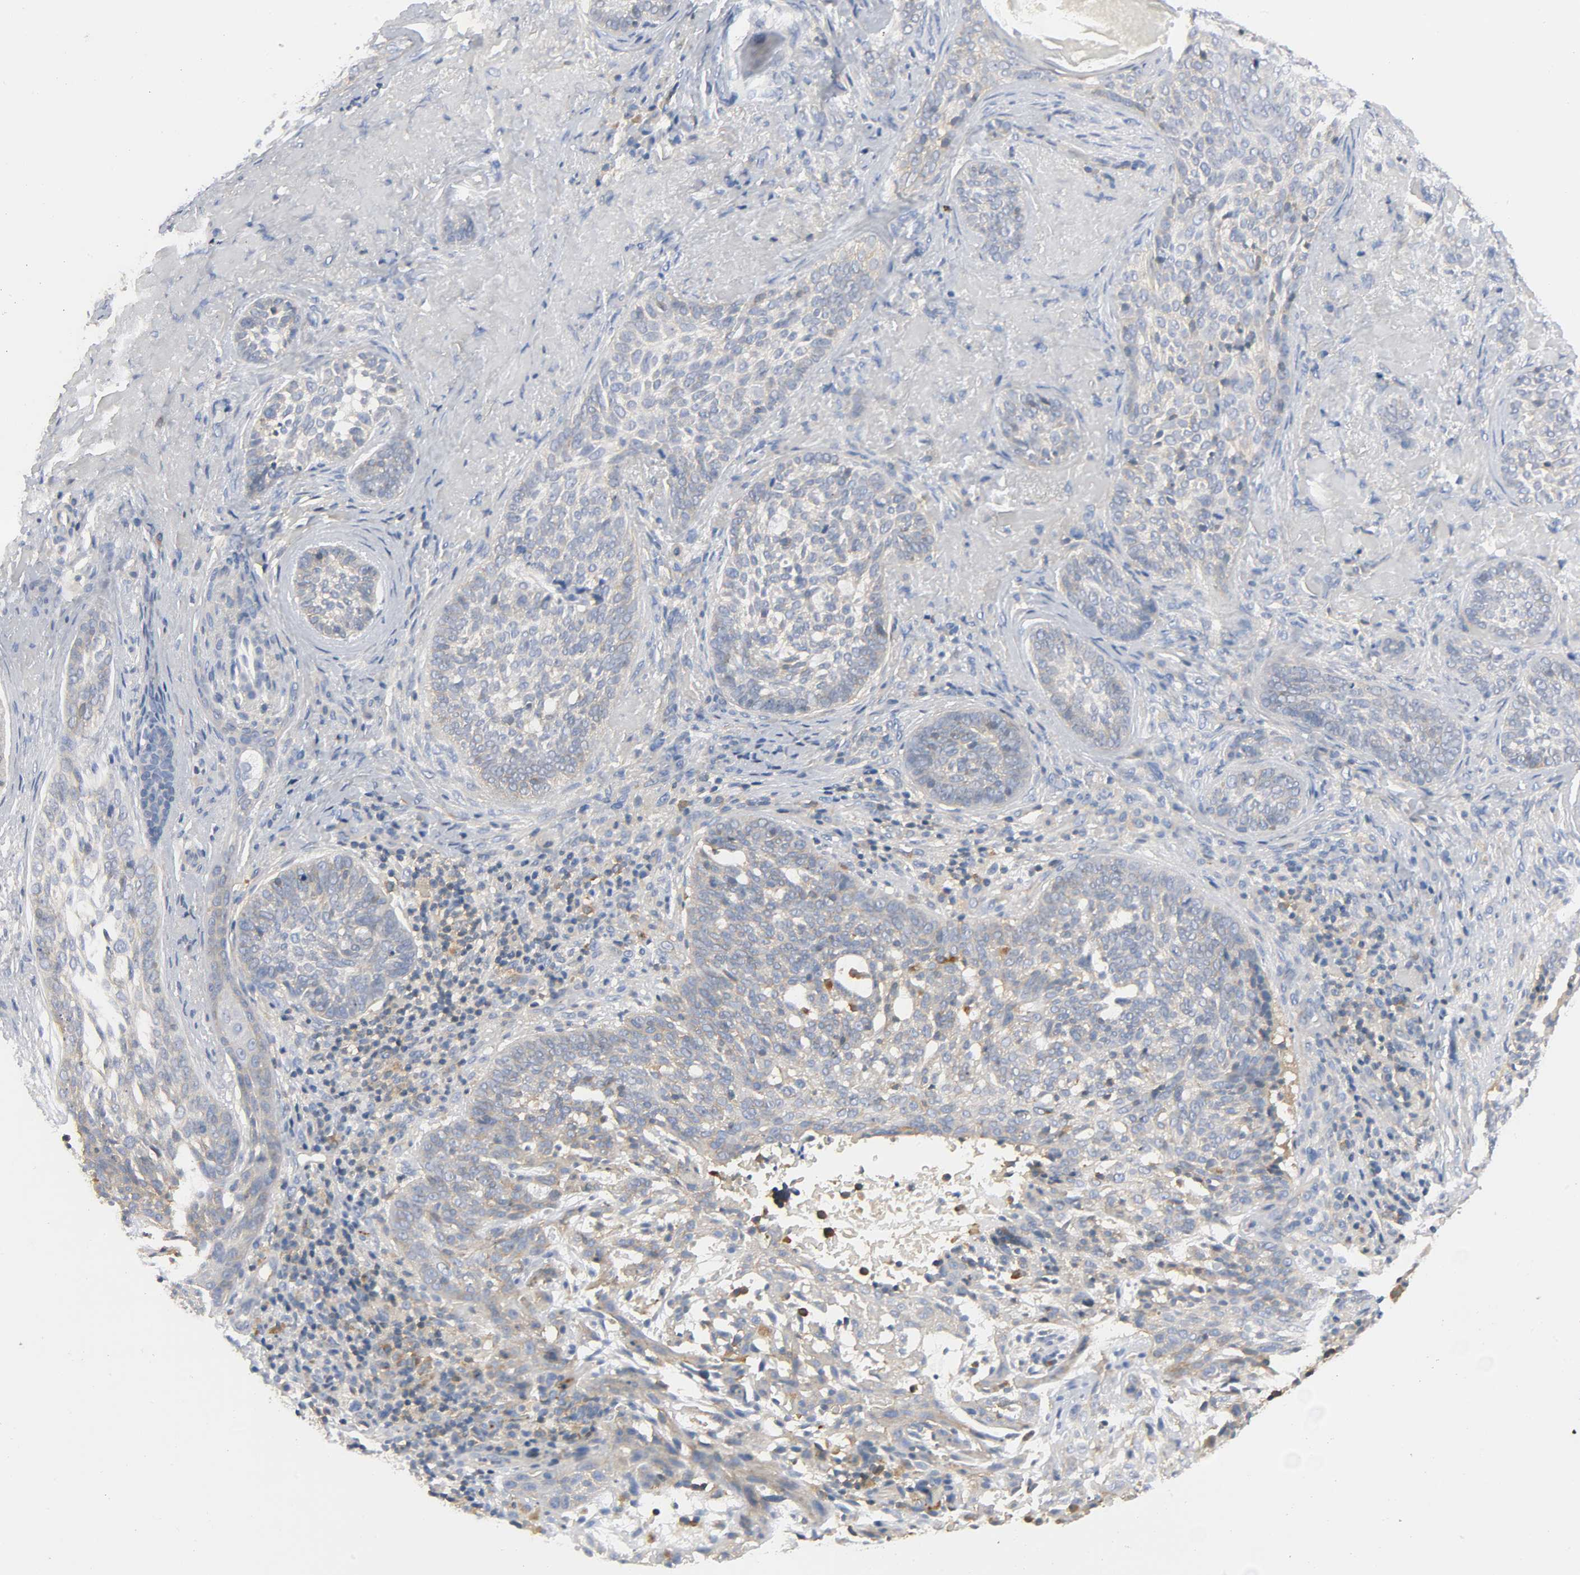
{"staining": {"intensity": "weak", "quantity": "<25%", "location": "cytoplasmic/membranous"}, "tissue": "skin cancer", "cell_type": "Tumor cells", "image_type": "cancer", "snomed": [{"axis": "morphology", "description": "Basal cell carcinoma"}, {"axis": "topography", "description": "Skin"}], "caption": "Protein analysis of skin cancer (basal cell carcinoma) exhibits no significant expression in tumor cells.", "gene": "SRC", "patient": {"sex": "male", "age": 91}}